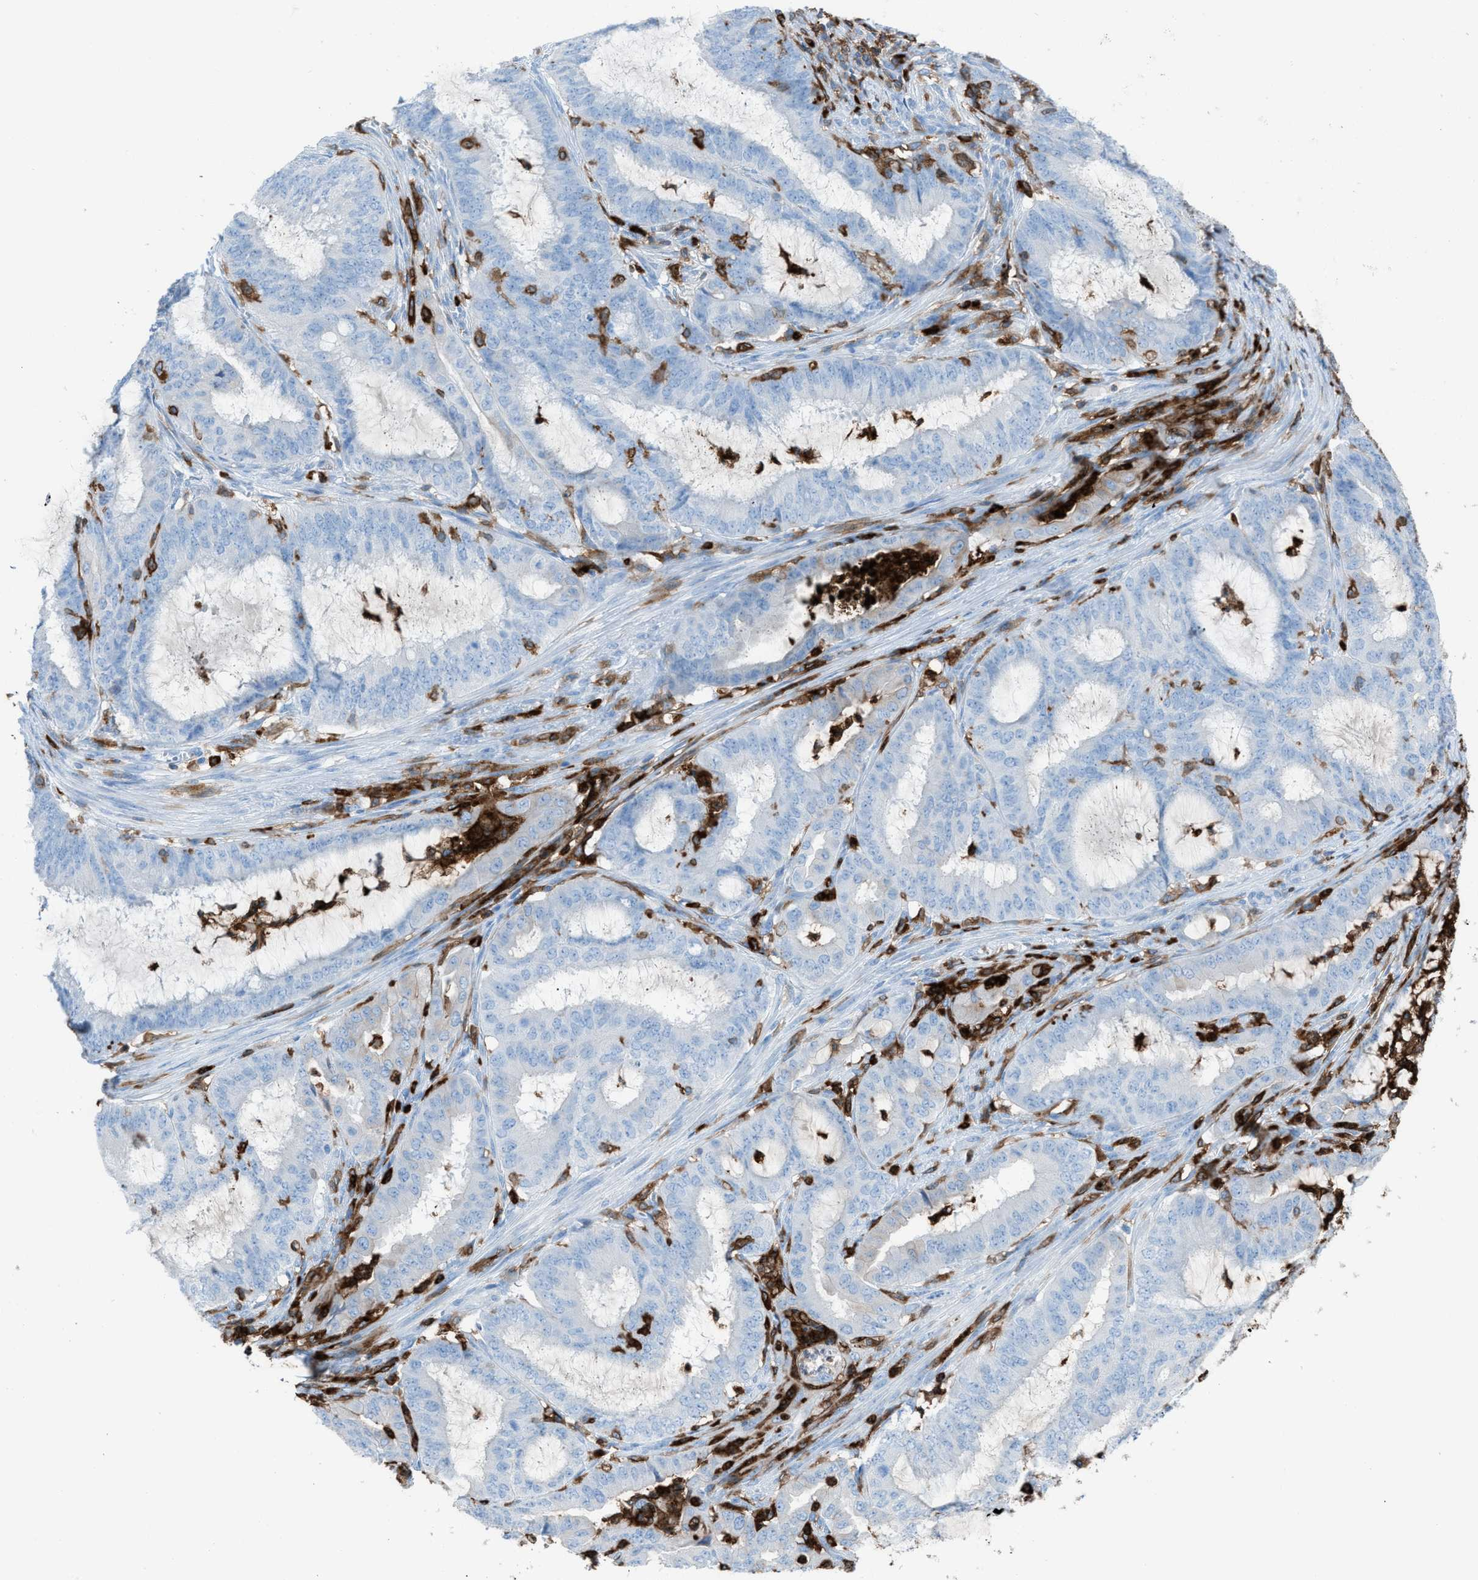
{"staining": {"intensity": "negative", "quantity": "none", "location": "none"}, "tissue": "endometrial cancer", "cell_type": "Tumor cells", "image_type": "cancer", "snomed": [{"axis": "morphology", "description": "Adenocarcinoma, NOS"}, {"axis": "topography", "description": "Endometrium"}], "caption": "This histopathology image is of endometrial adenocarcinoma stained with immunohistochemistry (IHC) to label a protein in brown with the nuclei are counter-stained blue. There is no staining in tumor cells.", "gene": "ITGB2", "patient": {"sex": "female", "age": 70}}